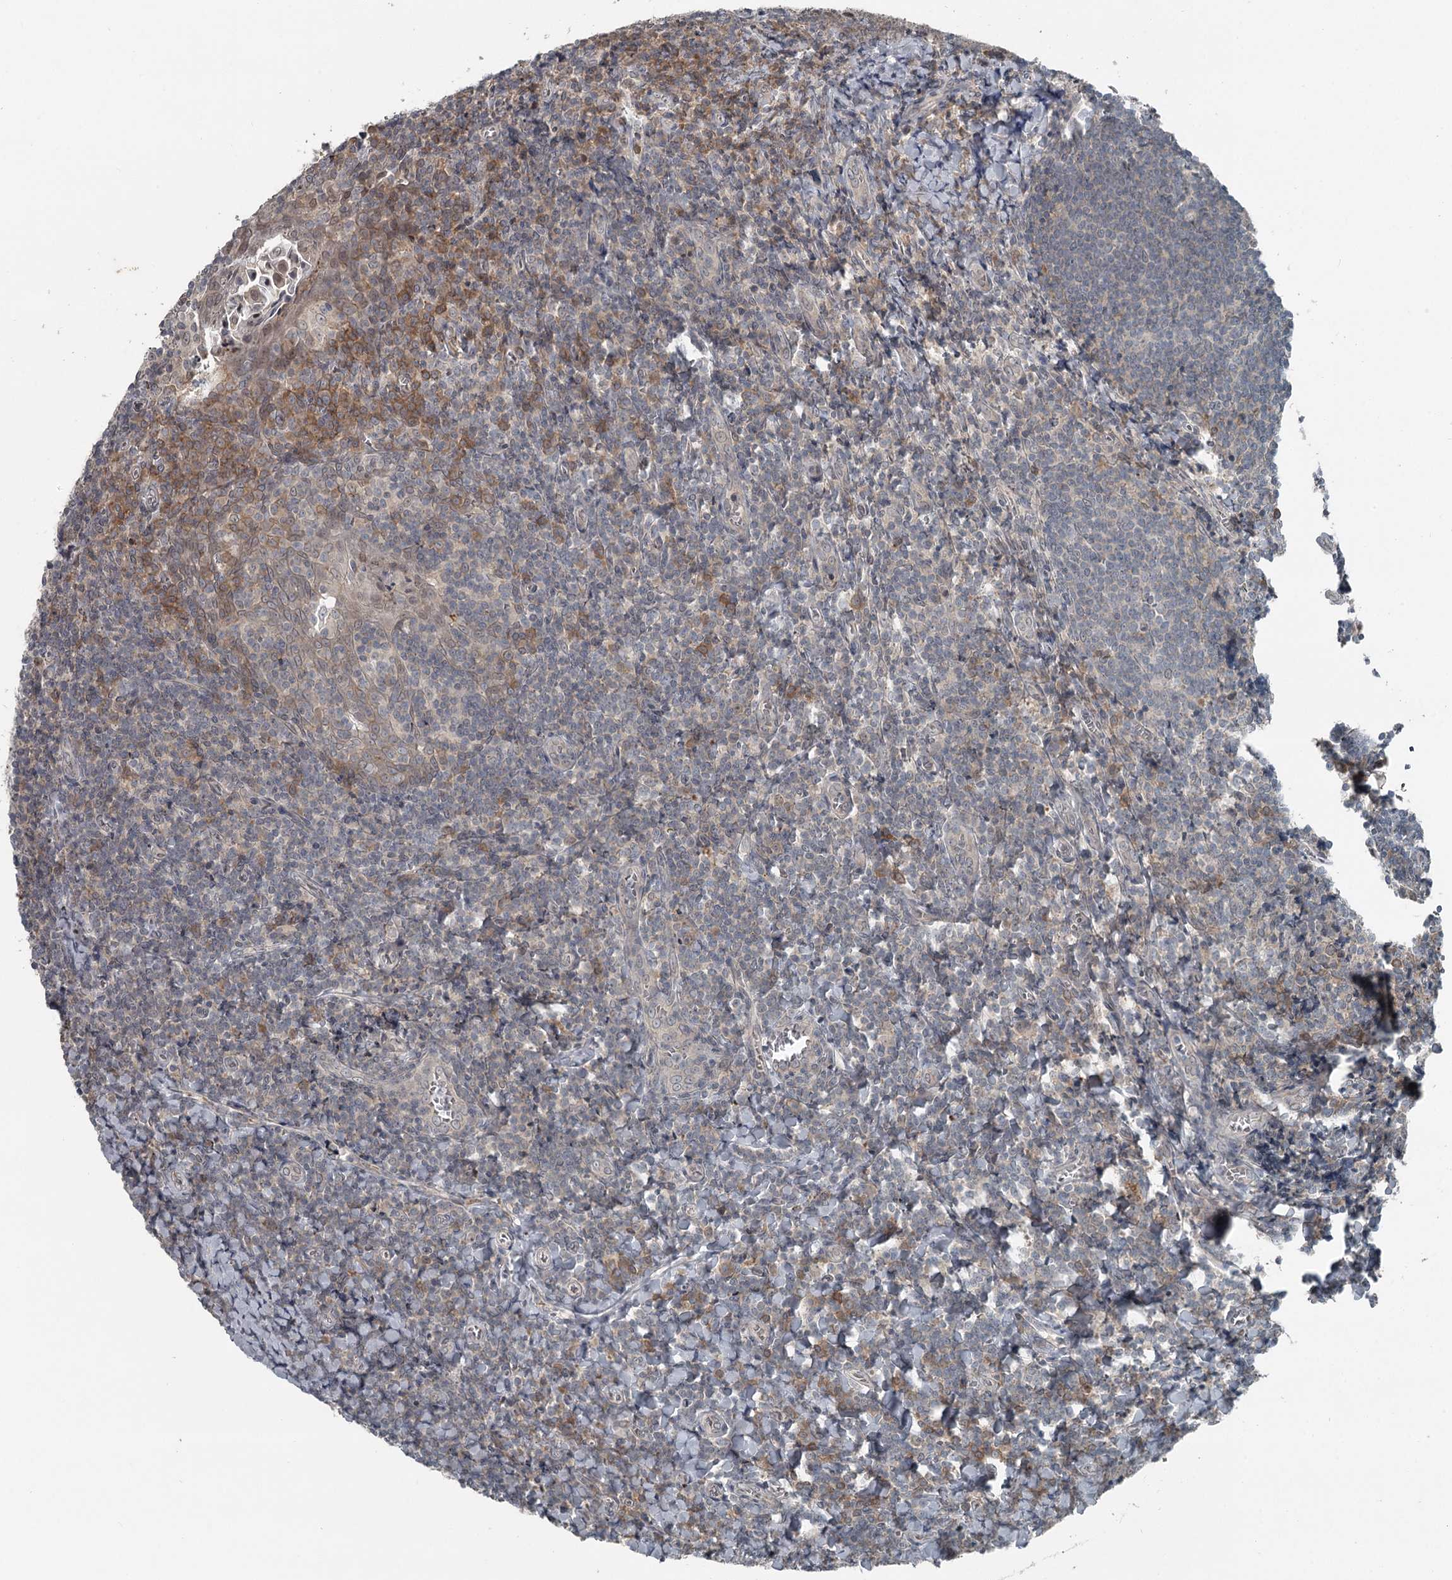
{"staining": {"intensity": "moderate", "quantity": "<25%", "location": "cytoplasmic/membranous"}, "tissue": "tonsil", "cell_type": "Germinal center cells", "image_type": "normal", "snomed": [{"axis": "morphology", "description": "Normal tissue, NOS"}, {"axis": "topography", "description": "Tonsil"}], "caption": "Immunohistochemistry (DAB) staining of normal tonsil exhibits moderate cytoplasmic/membranous protein staining in about <25% of germinal center cells. The staining was performed using DAB (3,3'-diaminobenzidine), with brown indicating positive protein expression. Nuclei are stained blue with hematoxylin.", "gene": "SLC39A8", "patient": {"sex": "male", "age": 27}}